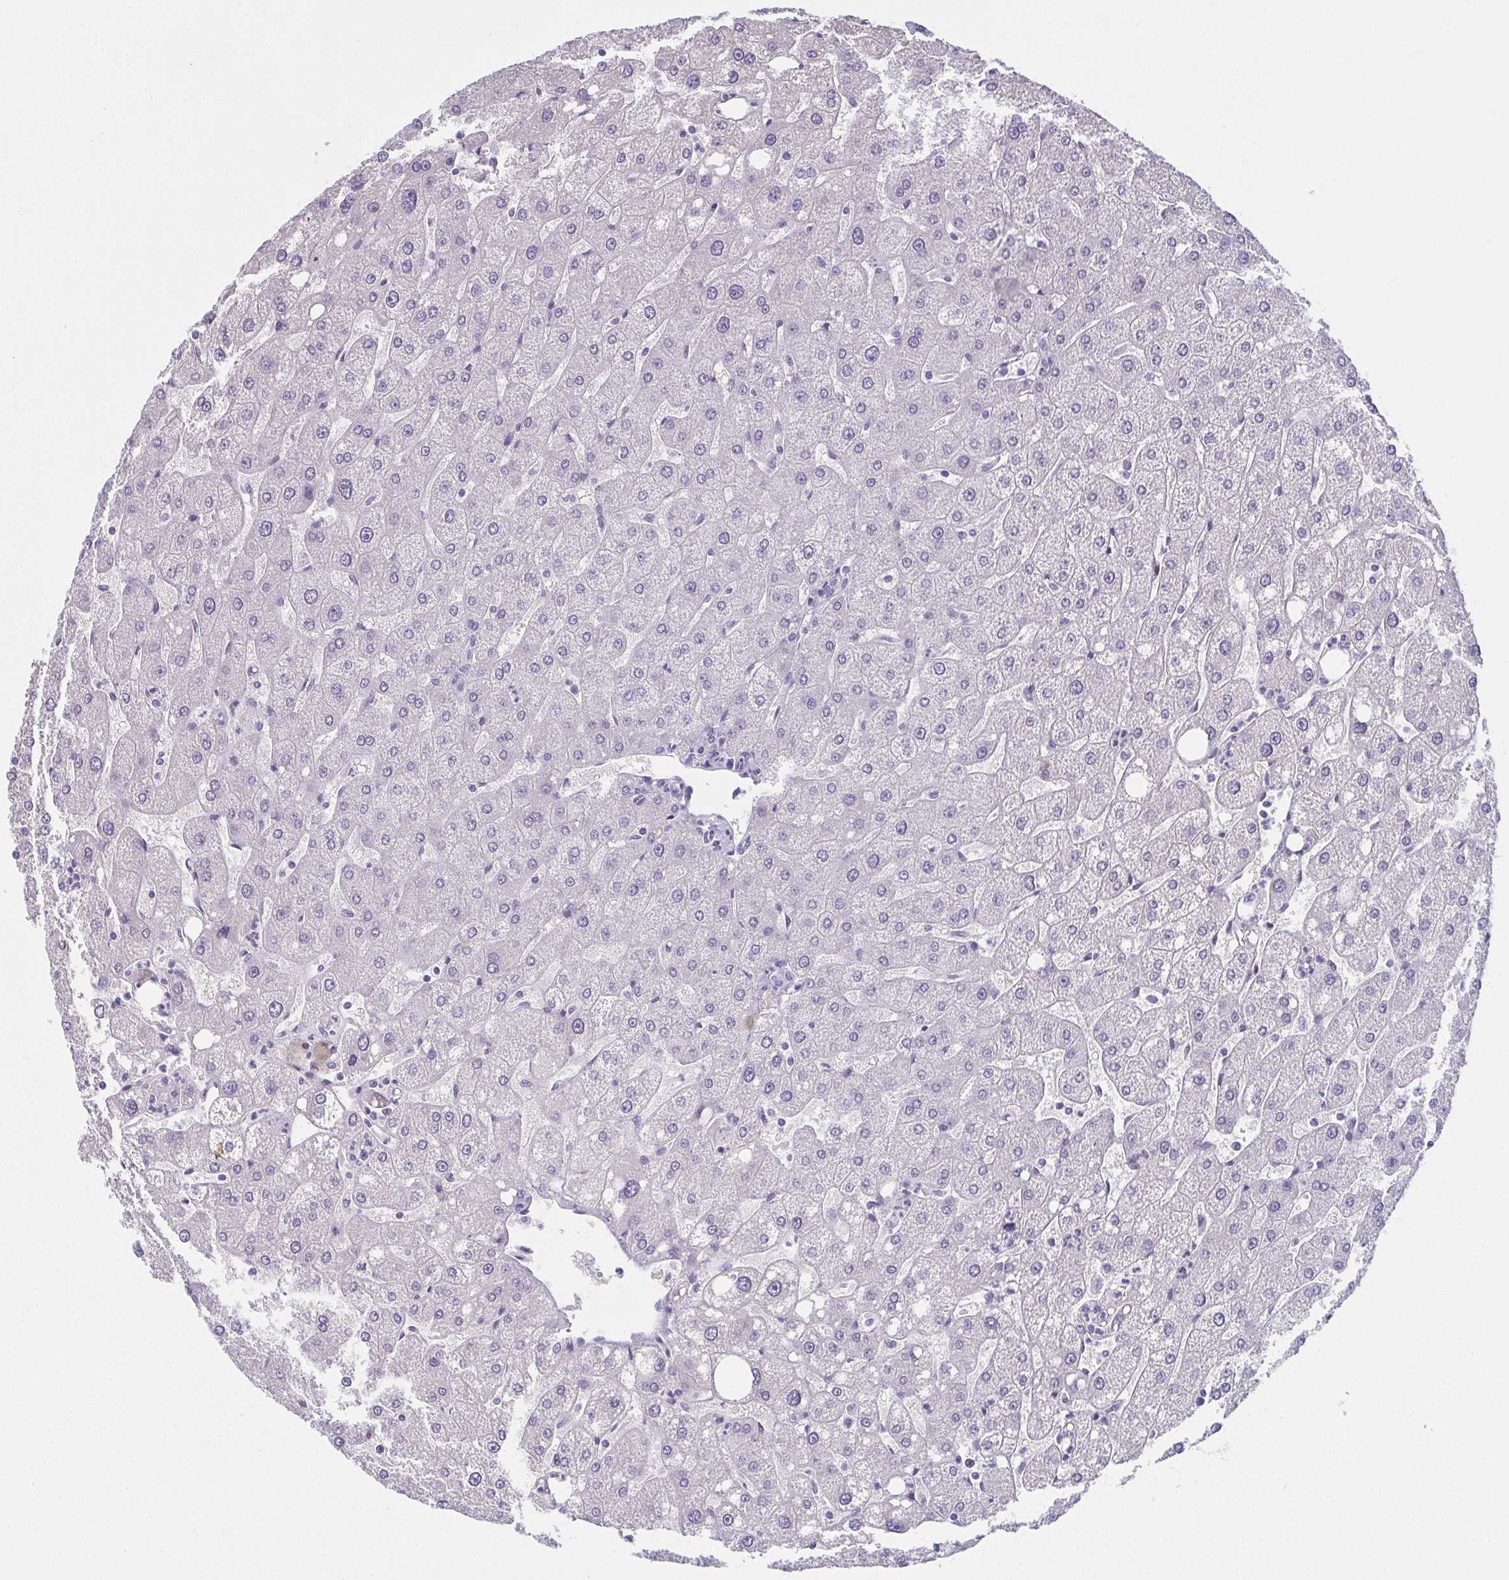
{"staining": {"intensity": "negative", "quantity": "none", "location": "none"}, "tissue": "liver", "cell_type": "Cholangiocytes", "image_type": "normal", "snomed": [{"axis": "morphology", "description": "Normal tissue, NOS"}, {"axis": "topography", "description": "Liver"}], "caption": "This is an IHC photomicrograph of unremarkable liver. There is no positivity in cholangiocytes.", "gene": "MOBP", "patient": {"sex": "male", "age": 67}}